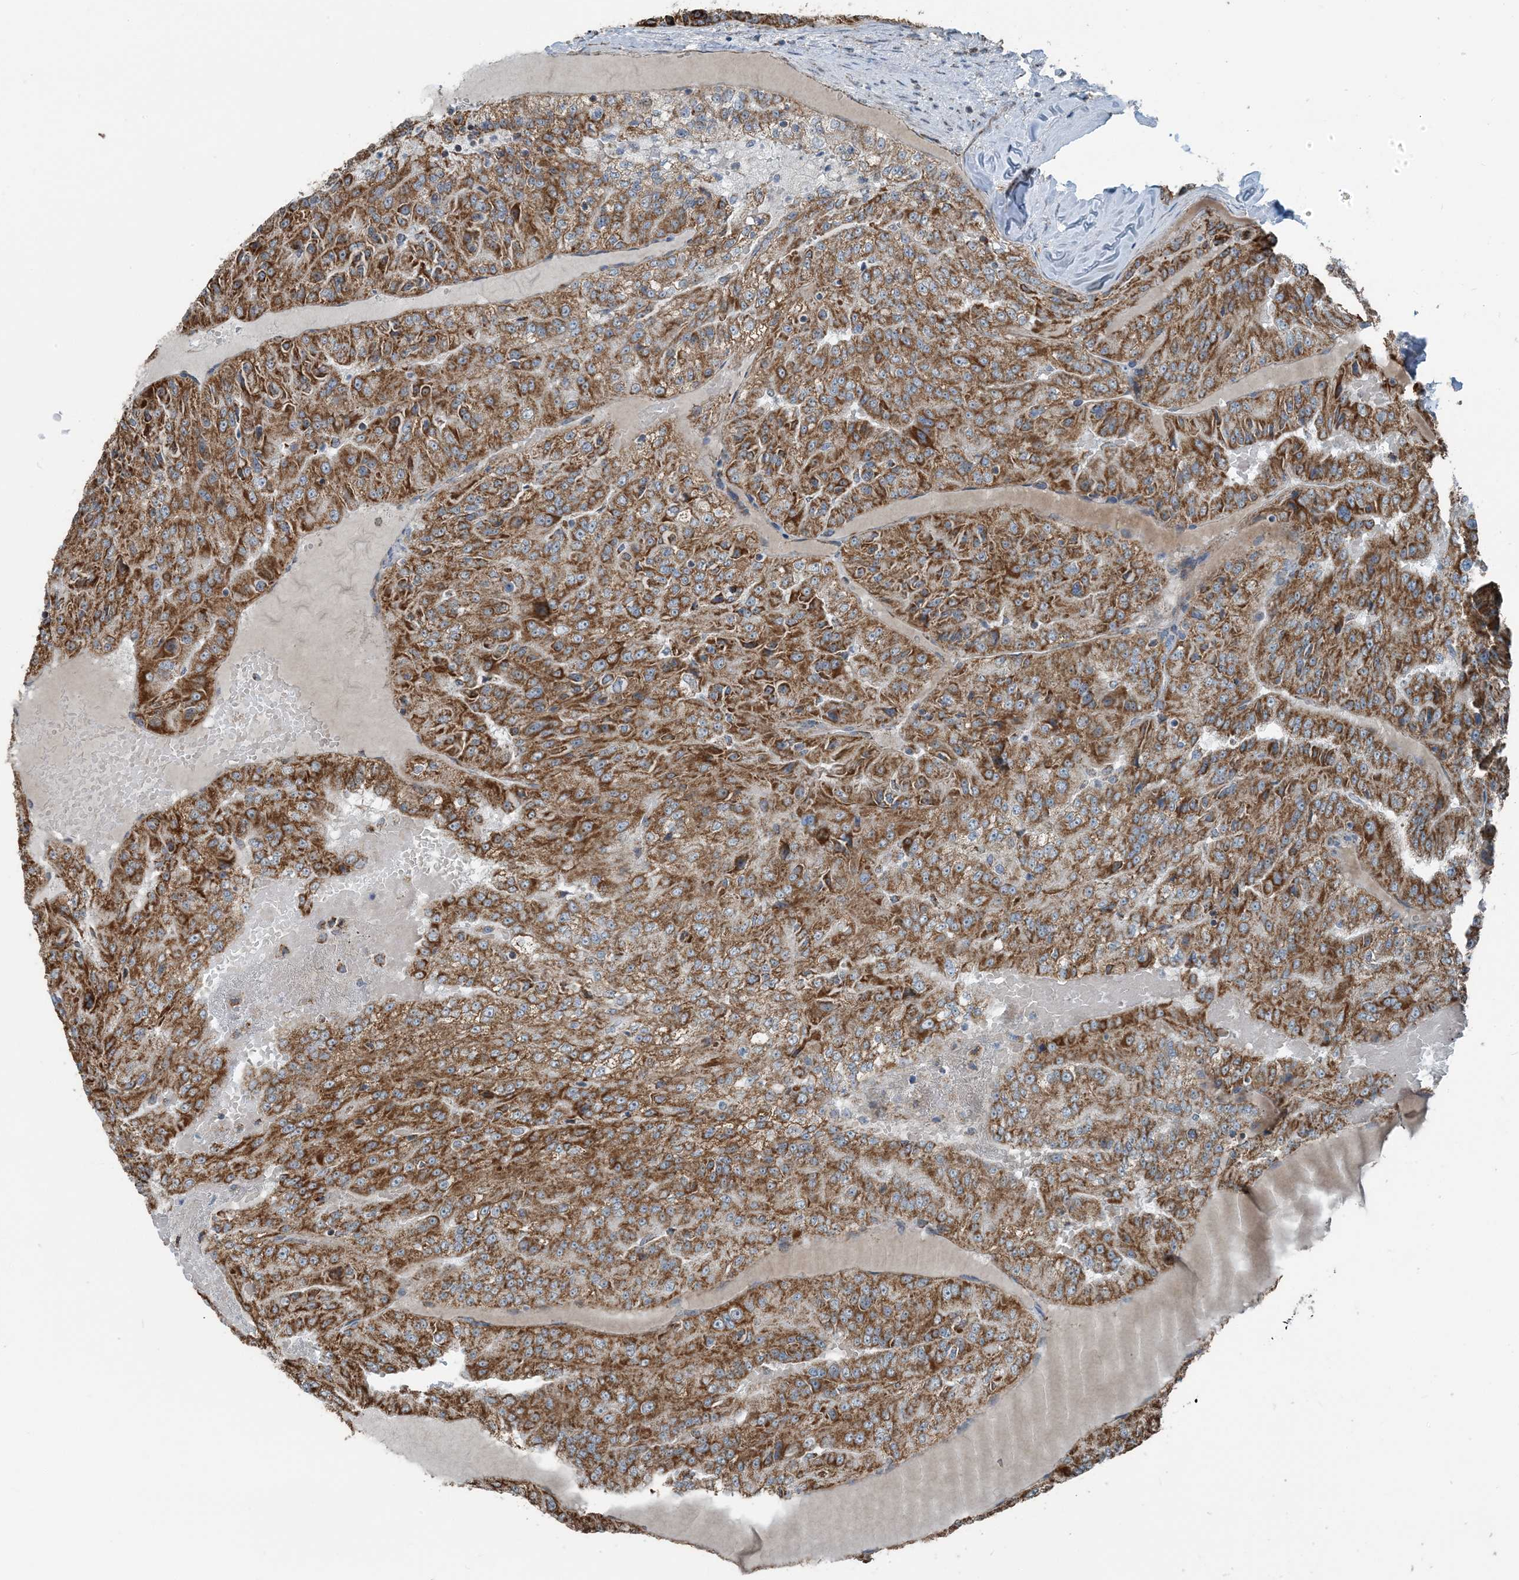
{"staining": {"intensity": "strong", "quantity": ">75%", "location": "cytoplasmic/membranous"}, "tissue": "renal cancer", "cell_type": "Tumor cells", "image_type": "cancer", "snomed": [{"axis": "morphology", "description": "Adenocarcinoma, NOS"}, {"axis": "topography", "description": "Kidney"}], "caption": "Protein staining of adenocarcinoma (renal) tissue shows strong cytoplasmic/membranous staining in about >75% of tumor cells. The protein is stained brown, and the nuclei are stained in blue (DAB IHC with brightfield microscopy, high magnification).", "gene": "PILRB", "patient": {"sex": "female", "age": 63}}